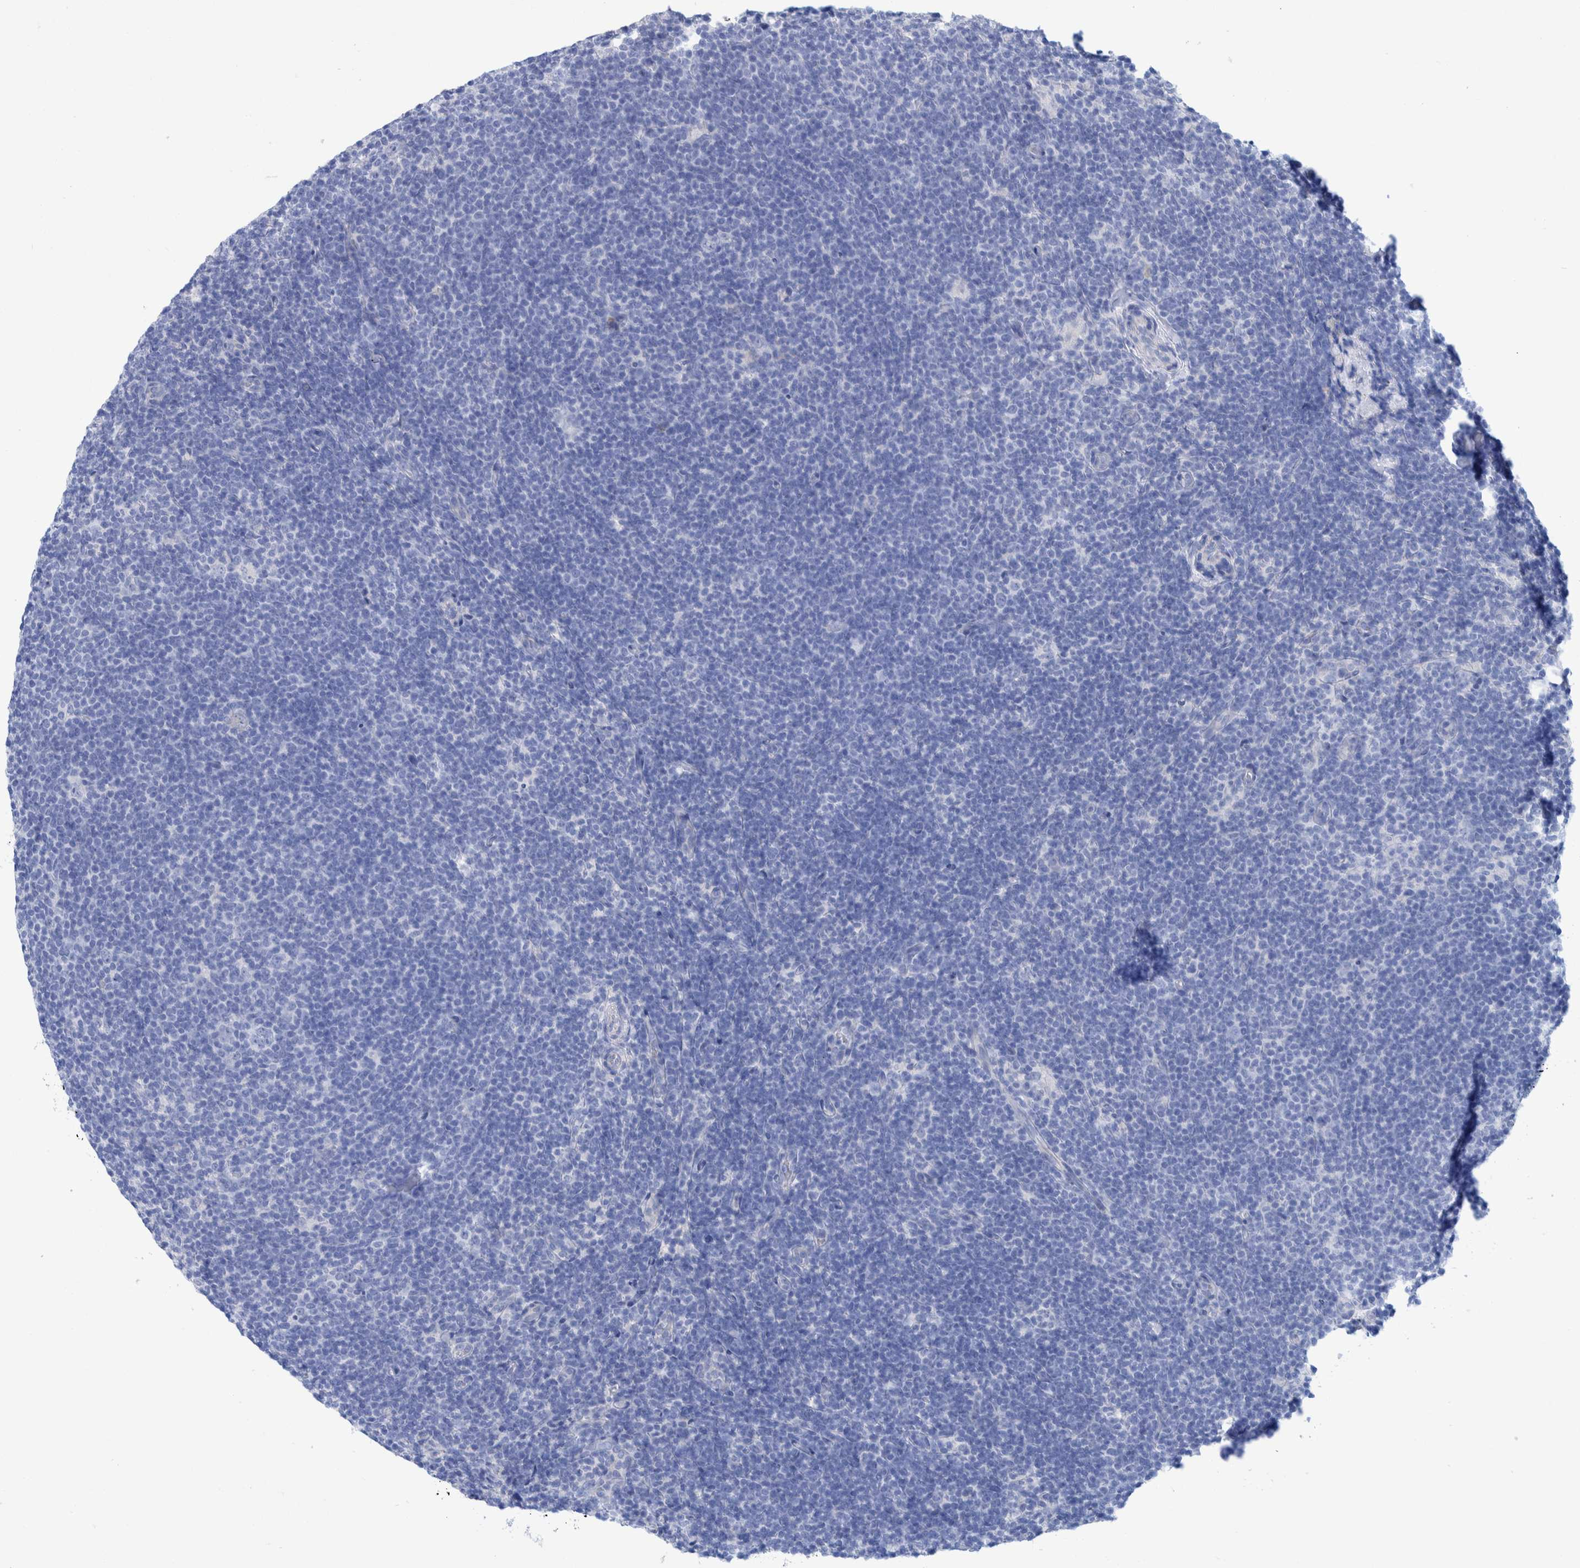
{"staining": {"intensity": "negative", "quantity": "none", "location": "none"}, "tissue": "lymphoma", "cell_type": "Tumor cells", "image_type": "cancer", "snomed": [{"axis": "morphology", "description": "Hodgkin's disease, NOS"}, {"axis": "topography", "description": "Lymph node"}], "caption": "Histopathology image shows no protein staining in tumor cells of Hodgkin's disease tissue.", "gene": "PERP", "patient": {"sex": "female", "age": 57}}